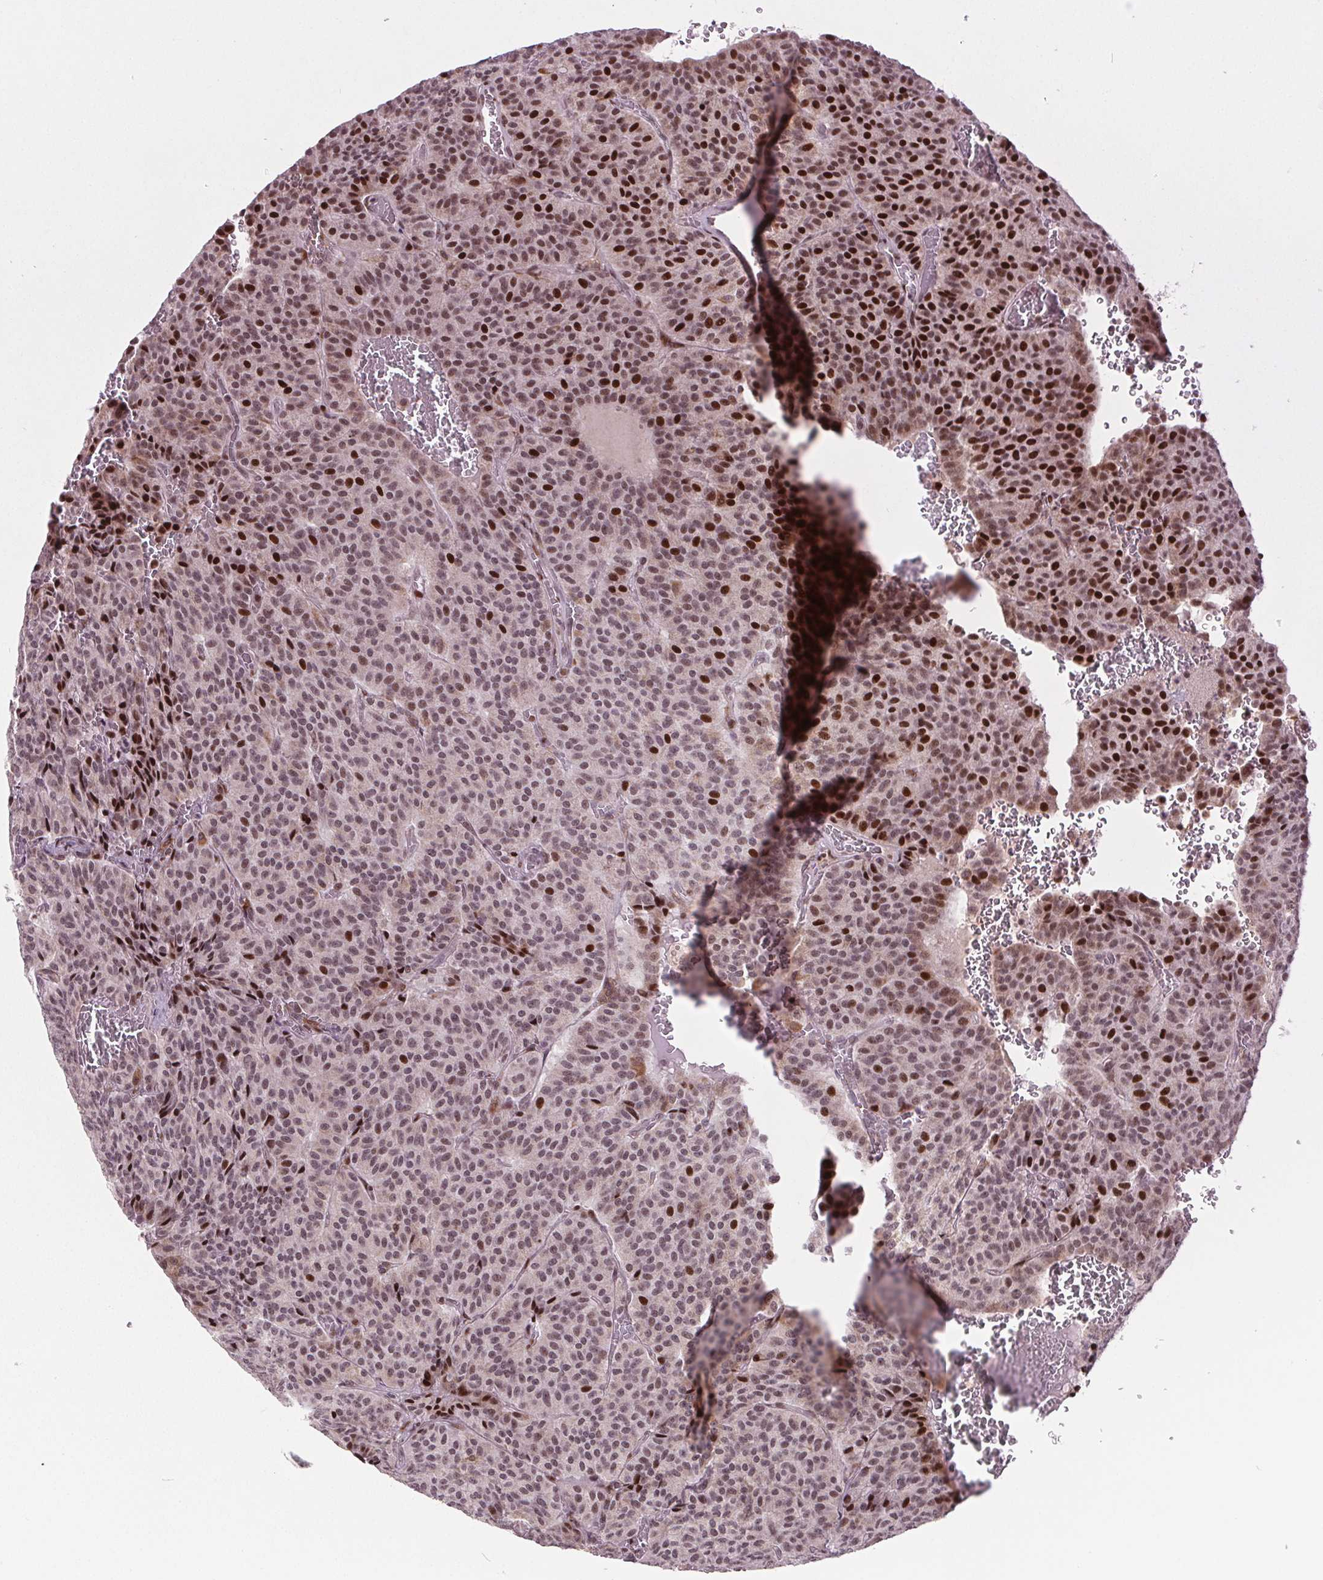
{"staining": {"intensity": "strong", "quantity": "<25%", "location": "nuclear"}, "tissue": "carcinoid", "cell_type": "Tumor cells", "image_type": "cancer", "snomed": [{"axis": "morphology", "description": "Carcinoid, malignant, NOS"}, {"axis": "topography", "description": "Lung"}], "caption": "Human carcinoid (malignant) stained with a protein marker displays strong staining in tumor cells.", "gene": "SNRNP35", "patient": {"sex": "male", "age": 70}}